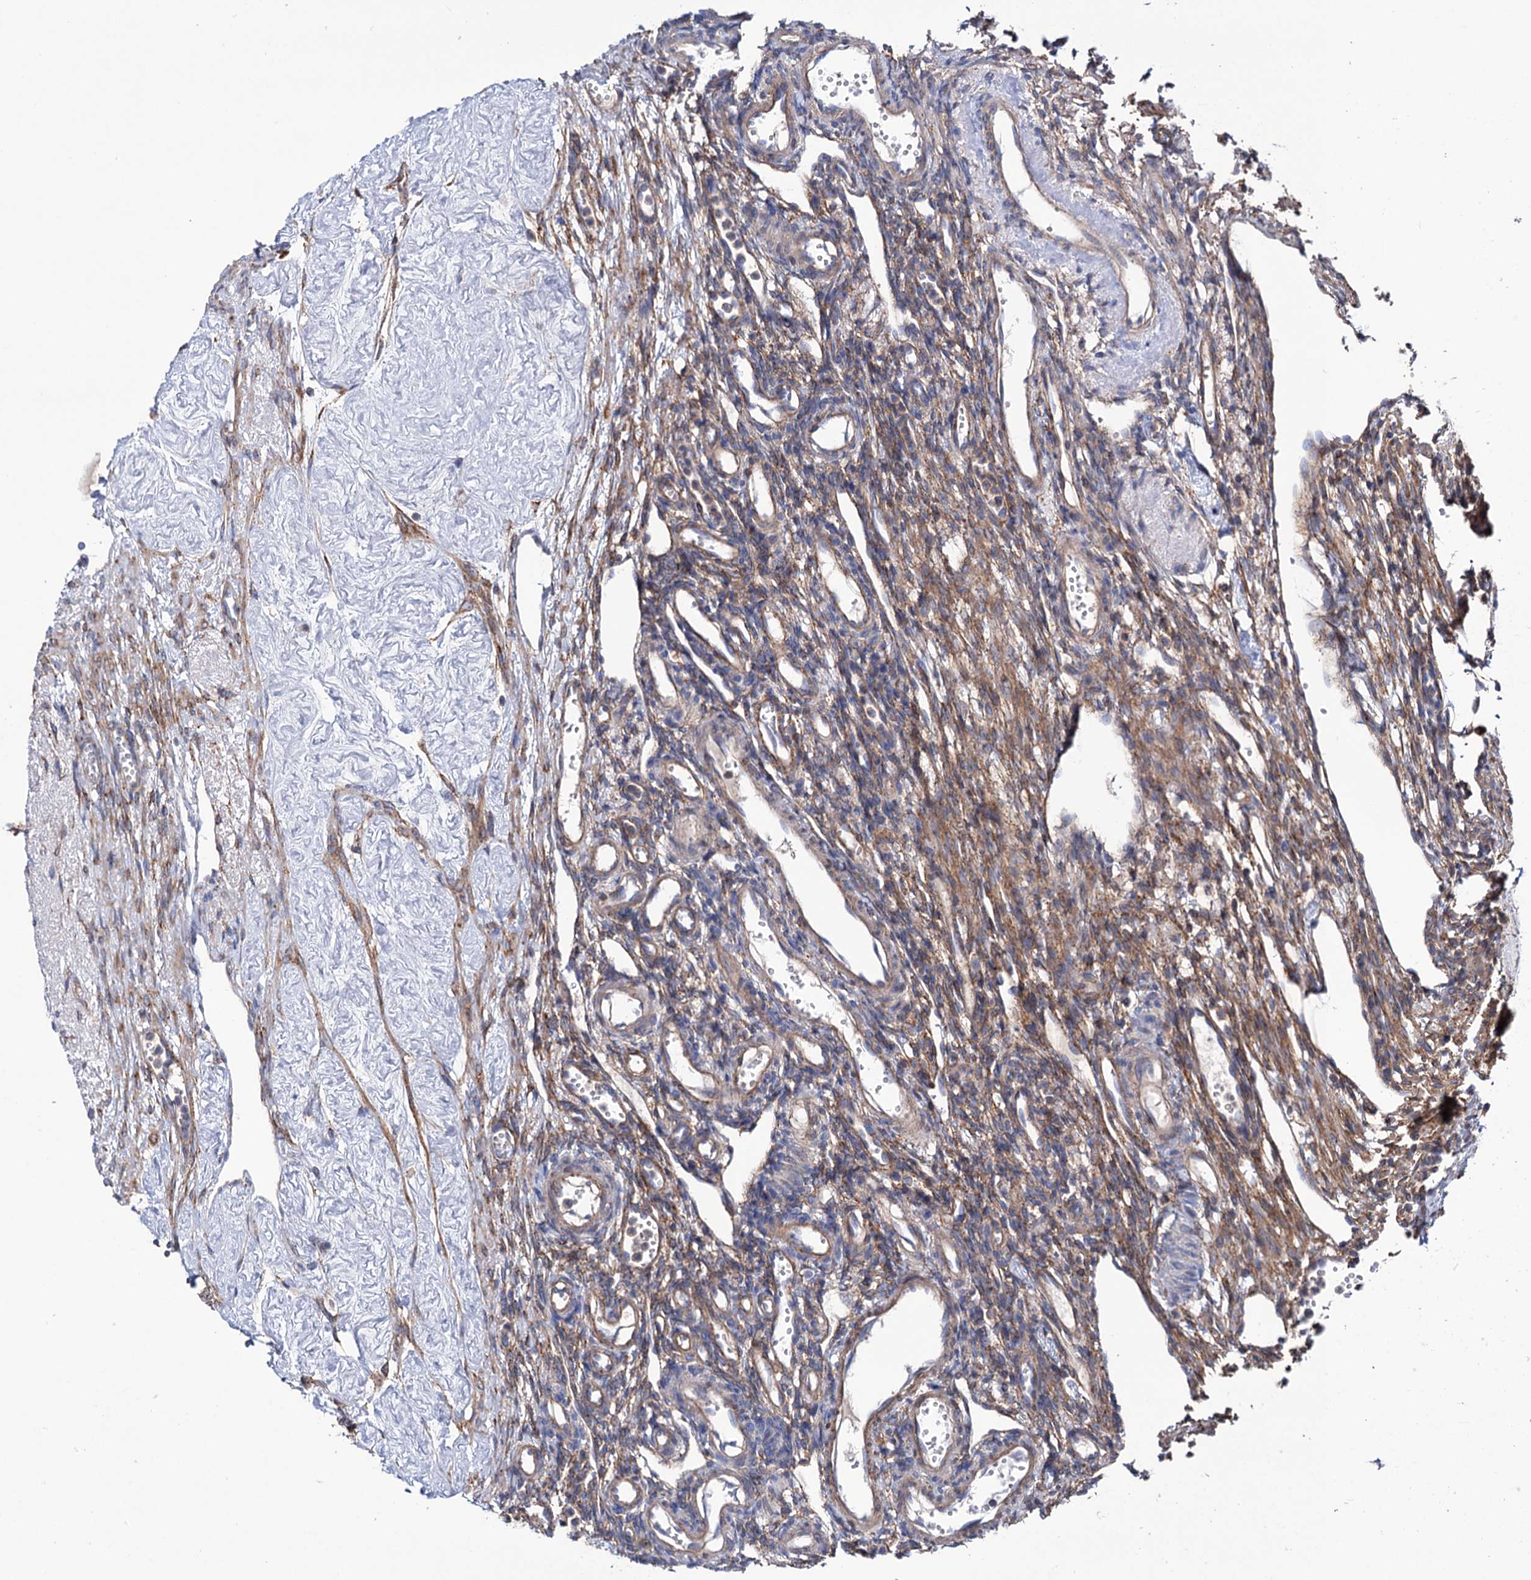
{"staining": {"intensity": "moderate", "quantity": "<25%", "location": "cytoplasmic/membranous"}, "tissue": "ovary", "cell_type": "Ovarian stroma cells", "image_type": "normal", "snomed": [{"axis": "morphology", "description": "Normal tissue, NOS"}, {"axis": "morphology", "description": "Cyst, NOS"}, {"axis": "topography", "description": "Ovary"}], "caption": "A low amount of moderate cytoplasmic/membranous positivity is appreciated in approximately <25% of ovarian stroma cells in benign ovary.", "gene": "DEF6", "patient": {"sex": "female", "age": 33}}